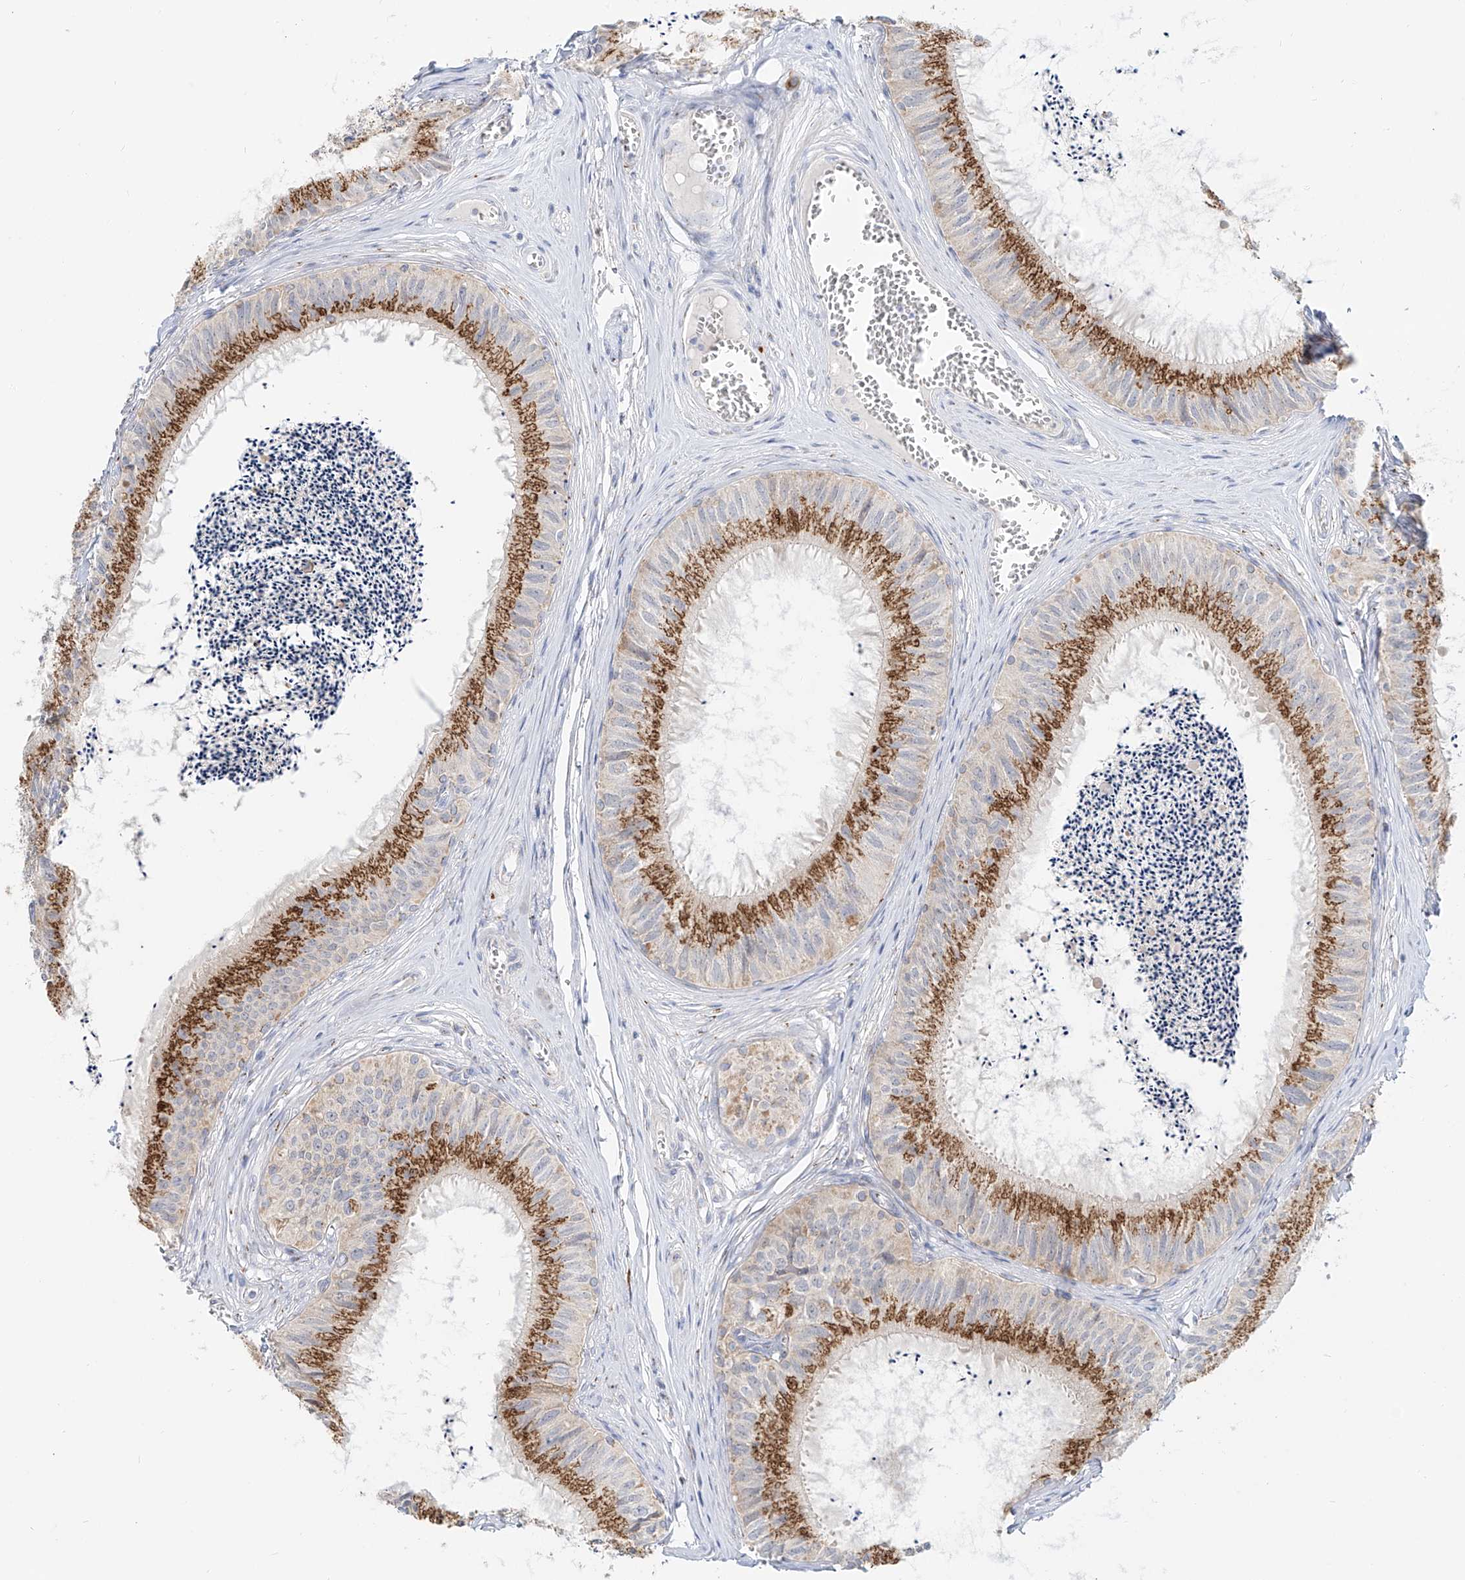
{"staining": {"intensity": "strong", "quantity": ">75%", "location": "cytoplasmic/membranous"}, "tissue": "epididymis", "cell_type": "Glandular cells", "image_type": "normal", "snomed": [{"axis": "morphology", "description": "Normal tissue, NOS"}, {"axis": "topography", "description": "Epididymis"}], "caption": "IHC of normal epididymis demonstrates high levels of strong cytoplasmic/membranous staining in about >75% of glandular cells. Nuclei are stained in blue.", "gene": "BSDC1", "patient": {"sex": "male", "age": 79}}